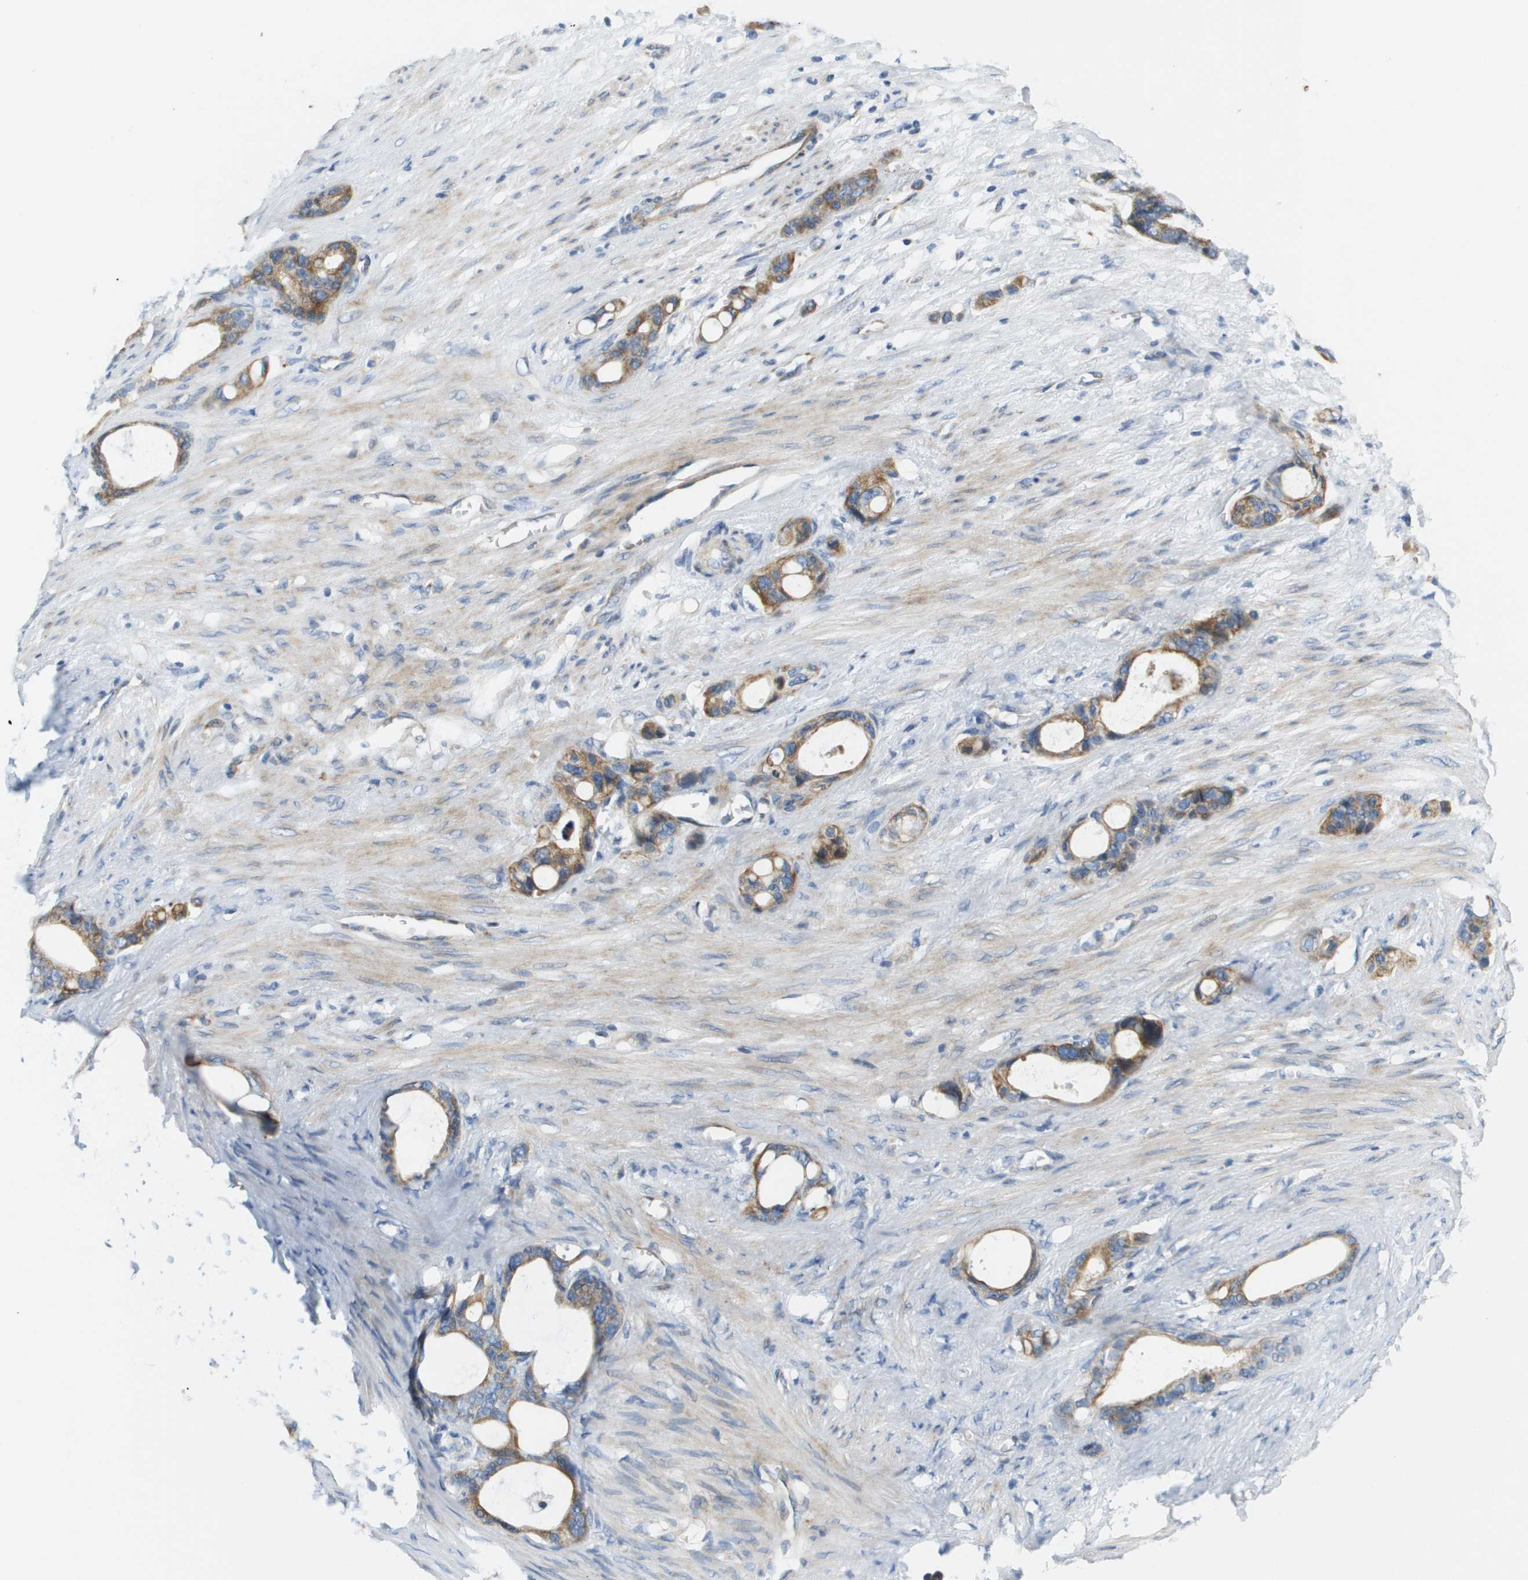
{"staining": {"intensity": "moderate", "quantity": ">75%", "location": "cytoplasmic/membranous"}, "tissue": "stomach cancer", "cell_type": "Tumor cells", "image_type": "cancer", "snomed": [{"axis": "morphology", "description": "Adenocarcinoma, NOS"}, {"axis": "topography", "description": "Stomach"}], "caption": "The image exhibits a brown stain indicating the presence of a protein in the cytoplasmic/membranous of tumor cells in adenocarcinoma (stomach).", "gene": "KRT23", "patient": {"sex": "female", "age": 75}}